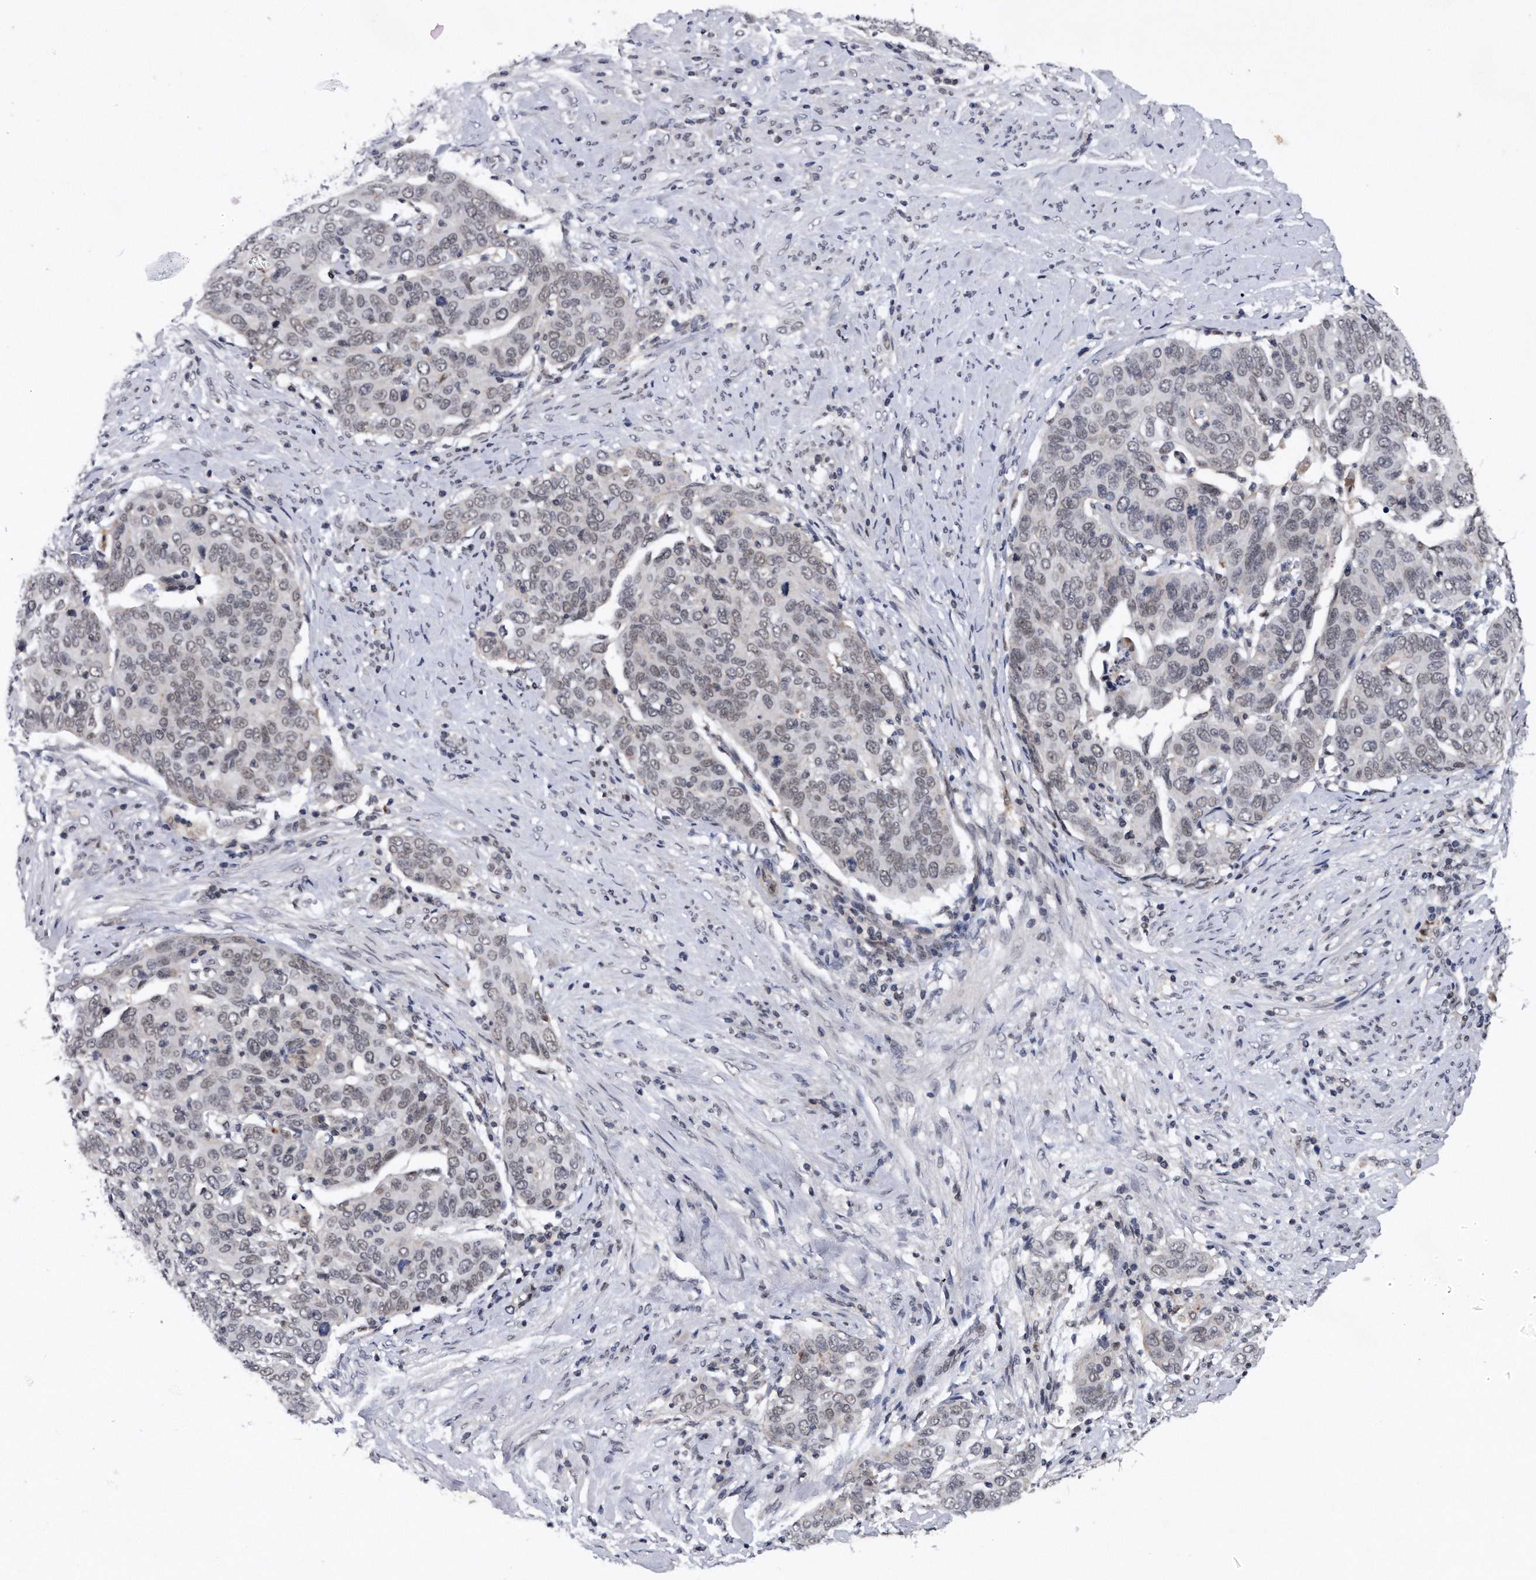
{"staining": {"intensity": "weak", "quantity": "25%-75%", "location": "nuclear"}, "tissue": "cervical cancer", "cell_type": "Tumor cells", "image_type": "cancer", "snomed": [{"axis": "morphology", "description": "Squamous cell carcinoma, NOS"}, {"axis": "topography", "description": "Cervix"}], "caption": "A photomicrograph of cervical cancer stained for a protein displays weak nuclear brown staining in tumor cells.", "gene": "VIRMA", "patient": {"sex": "female", "age": 60}}